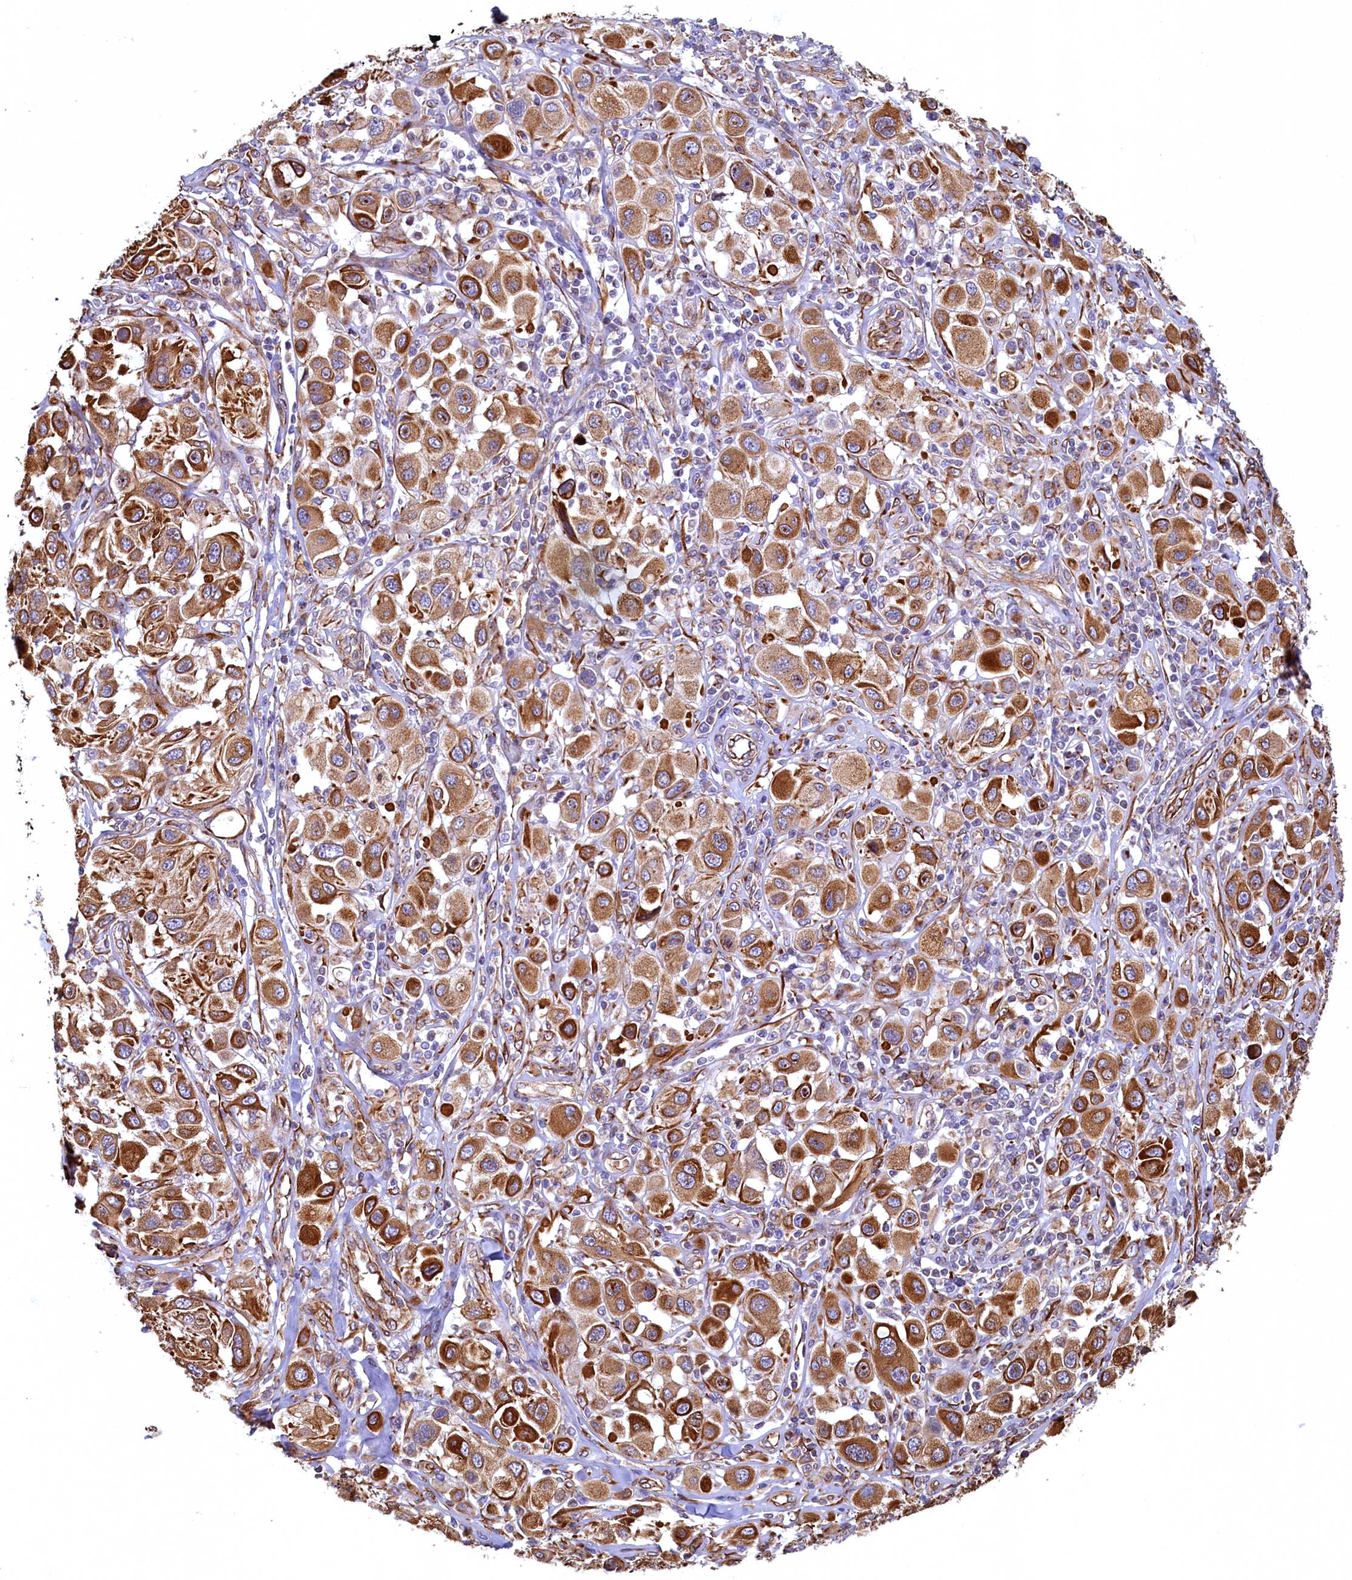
{"staining": {"intensity": "strong", "quantity": ">75%", "location": "cytoplasmic/membranous"}, "tissue": "melanoma", "cell_type": "Tumor cells", "image_type": "cancer", "snomed": [{"axis": "morphology", "description": "Malignant melanoma, Metastatic site"}, {"axis": "topography", "description": "Skin"}], "caption": "This micrograph shows immunohistochemistry (IHC) staining of human melanoma, with high strong cytoplasmic/membranous staining in approximately >75% of tumor cells.", "gene": "LRRC57", "patient": {"sex": "male", "age": 41}}